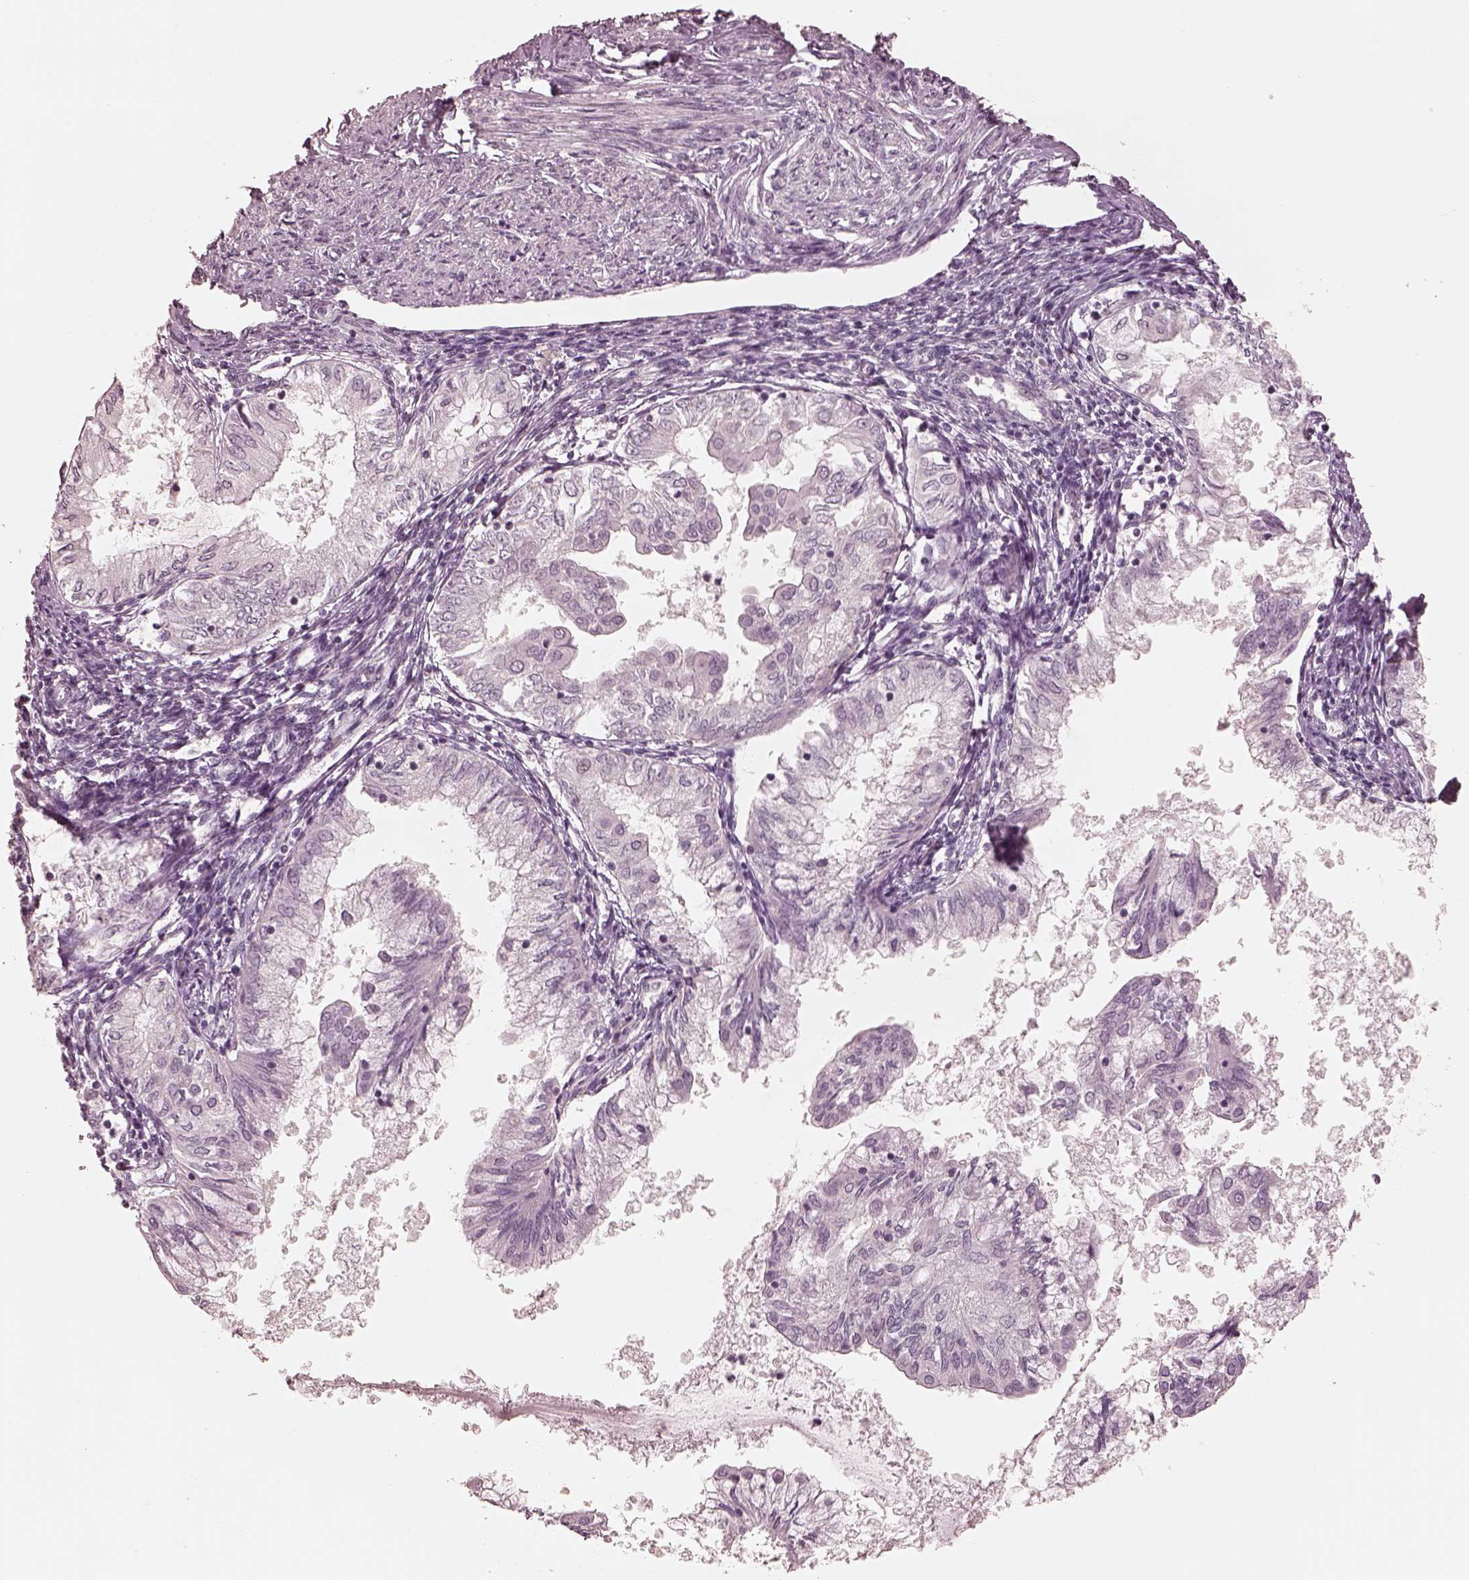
{"staining": {"intensity": "negative", "quantity": "none", "location": "none"}, "tissue": "endometrial cancer", "cell_type": "Tumor cells", "image_type": "cancer", "snomed": [{"axis": "morphology", "description": "Adenocarcinoma, NOS"}, {"axis": "topography", "description": "Endometrium"}], "caption": "A high-resolution micrograph shows immunohistochemistry (IHC) staining of adenocarcinoma (endometrial), which displays no significant staining in tumor cells.", "gene": "PRKACG", "patient": {"sex": "female", "age": 68}}